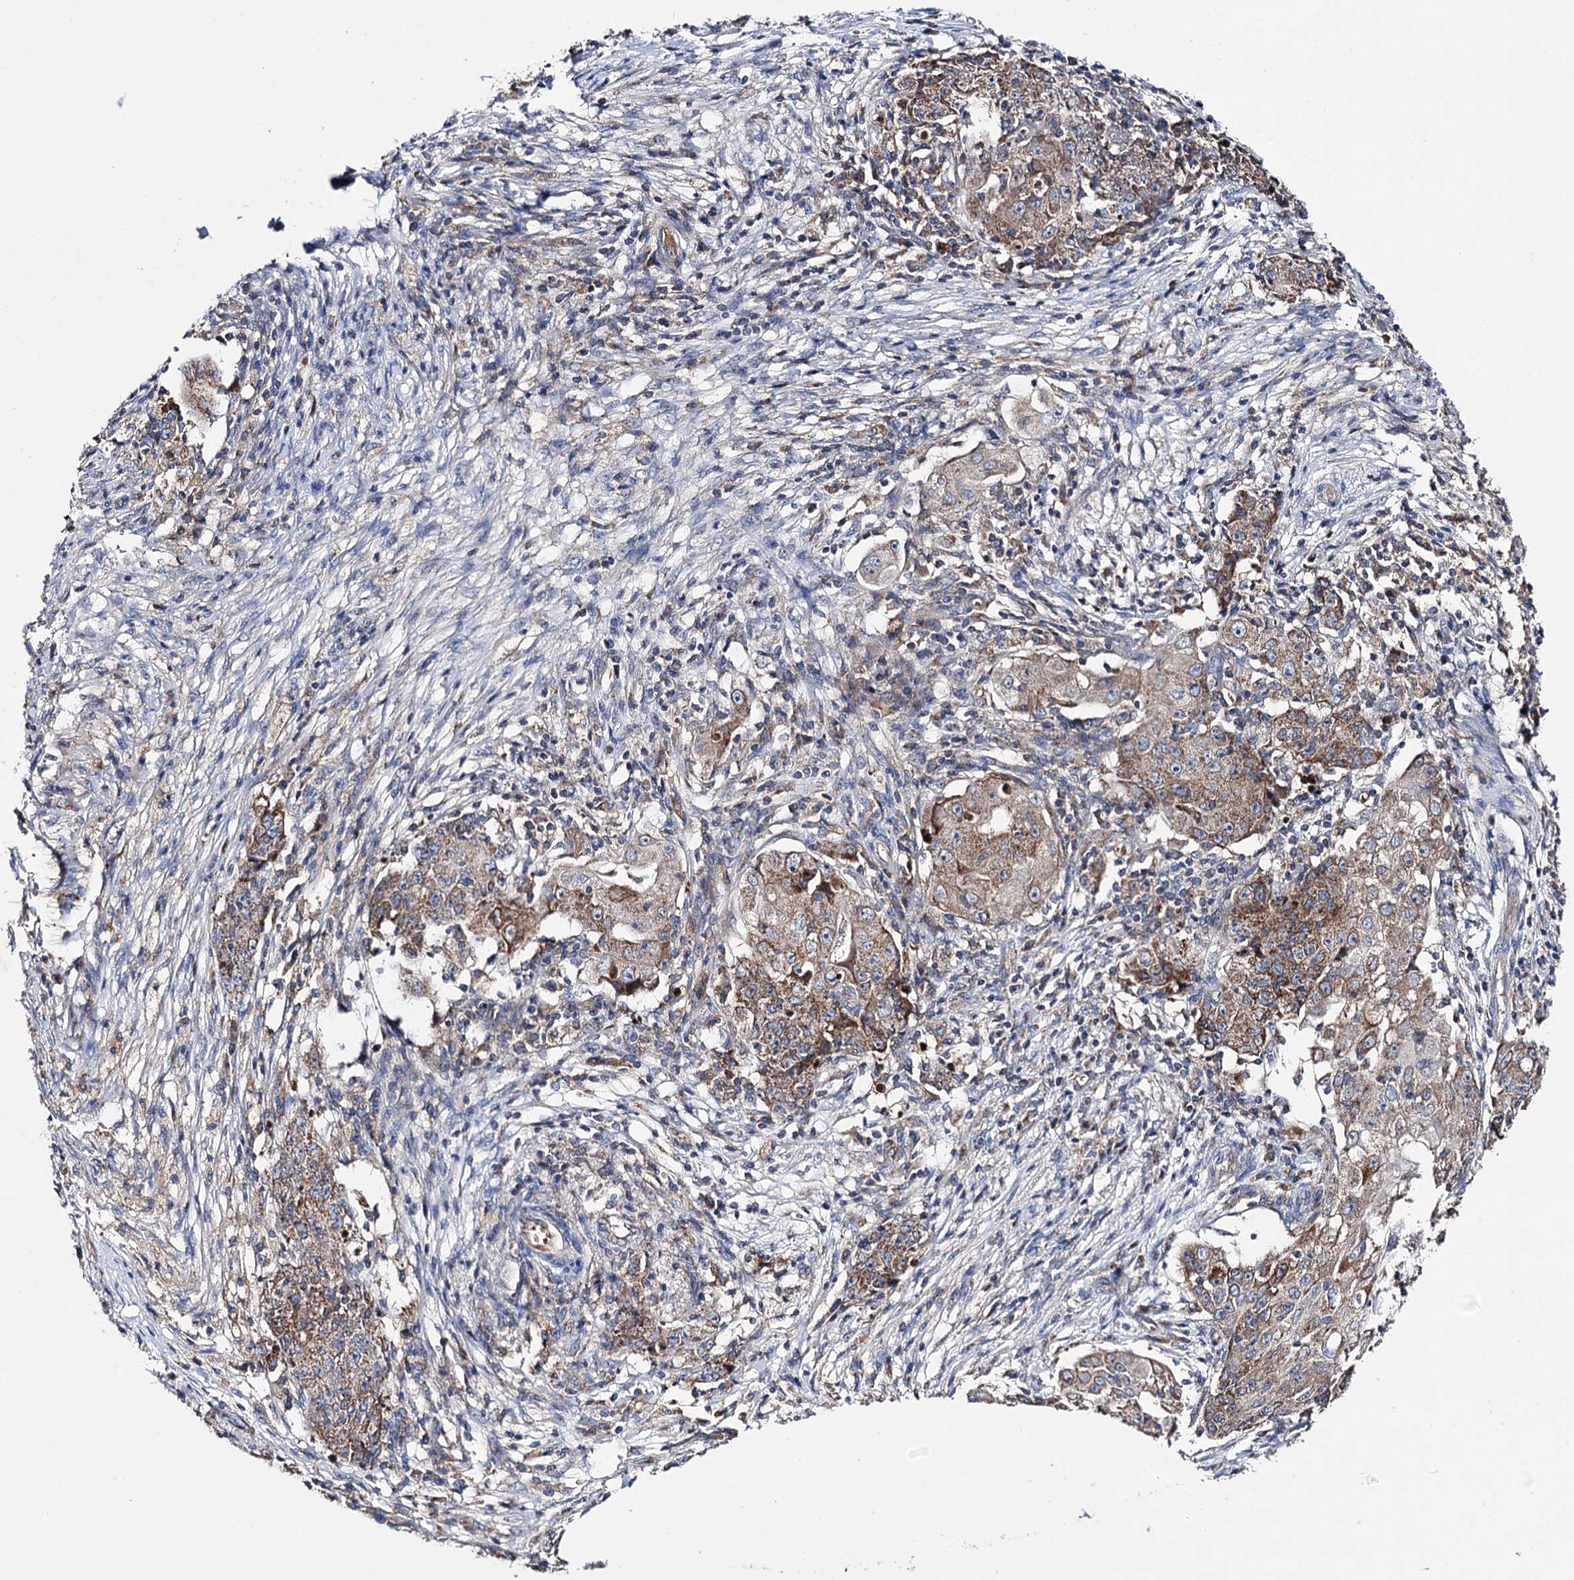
{"staining": {"intensity": "weak", "quantity": ">75%", "location": "cytoplasmic/membranous"}, "tissue": "ovarian cancer", "cell_type": "Tumor cells", "image_type": "cancer", "snomed": [{"axis": "morphology", "description": "Carcinoma, endometroid"}, {"axis": "topography", "description": "Ovary"}], "caption": "High-magnification brightfield microscopy of ovarian endometroid carcinoma stained with DAB (3,3'-diaminobenzidine) (brown) and counterstained with hematoxylin (blue). tumor cells exhibit weak cytoplasmic/membranous positivity is seen in approximately>75% of cells.", "gene": "CLPB", "patient": {"sex": "female", "age": 42}}